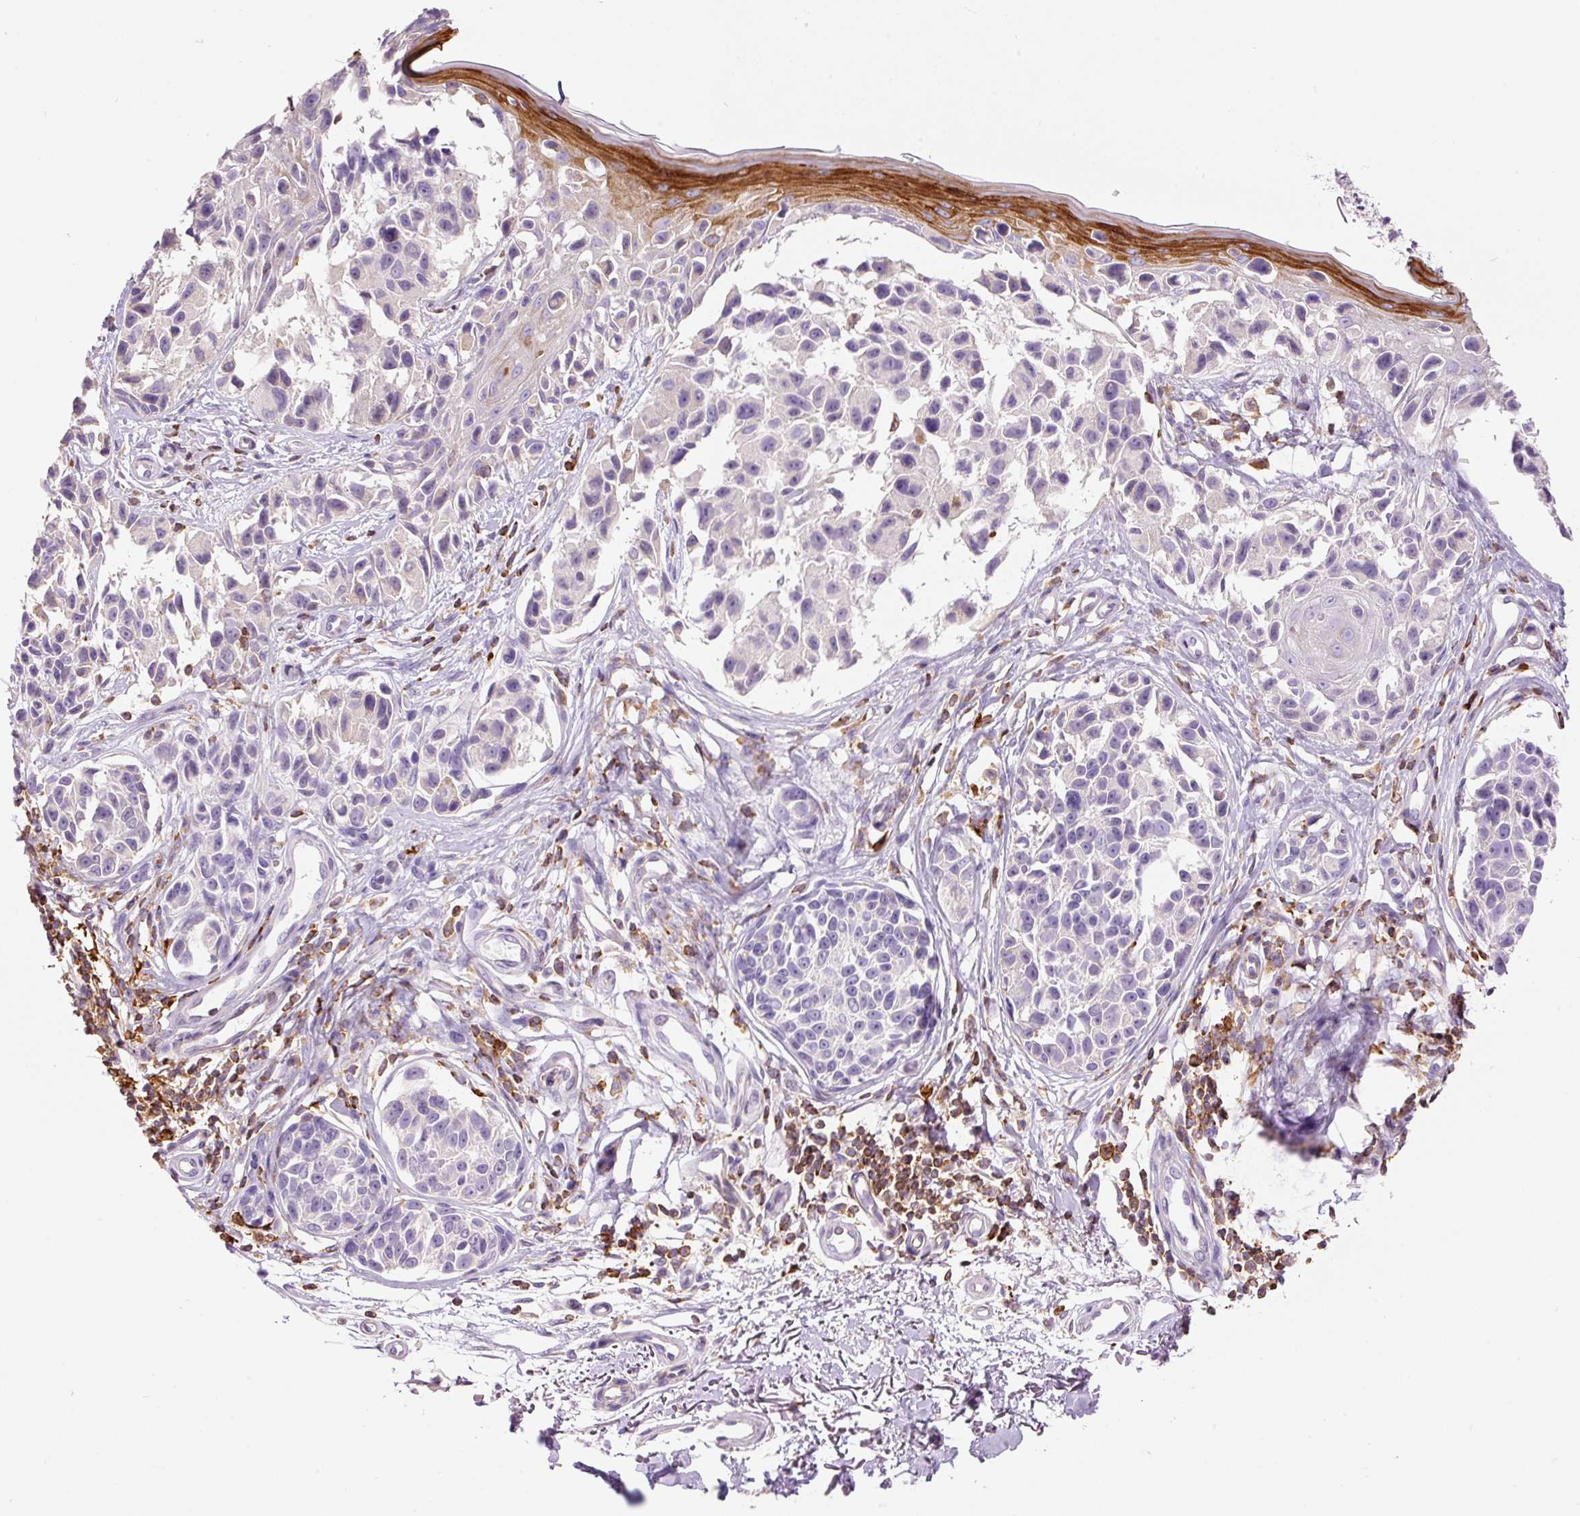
{"staining": {"intensity": "negative", "quantity": "none", "location": "none"}, "tissue": "melanoma", "cell_type": "Tumor cells", "image_type": "cancer", "snomed": [{"axis": "morphology", "description": "Malignant melanoma, NOS"}, {"axis": "topography", "description": "Skin"}], "caption": "Tumor cells show no significant expression in malignant melanoma.", "gene": "DOK6", "patient": {"sex": "male", "age": 73}}